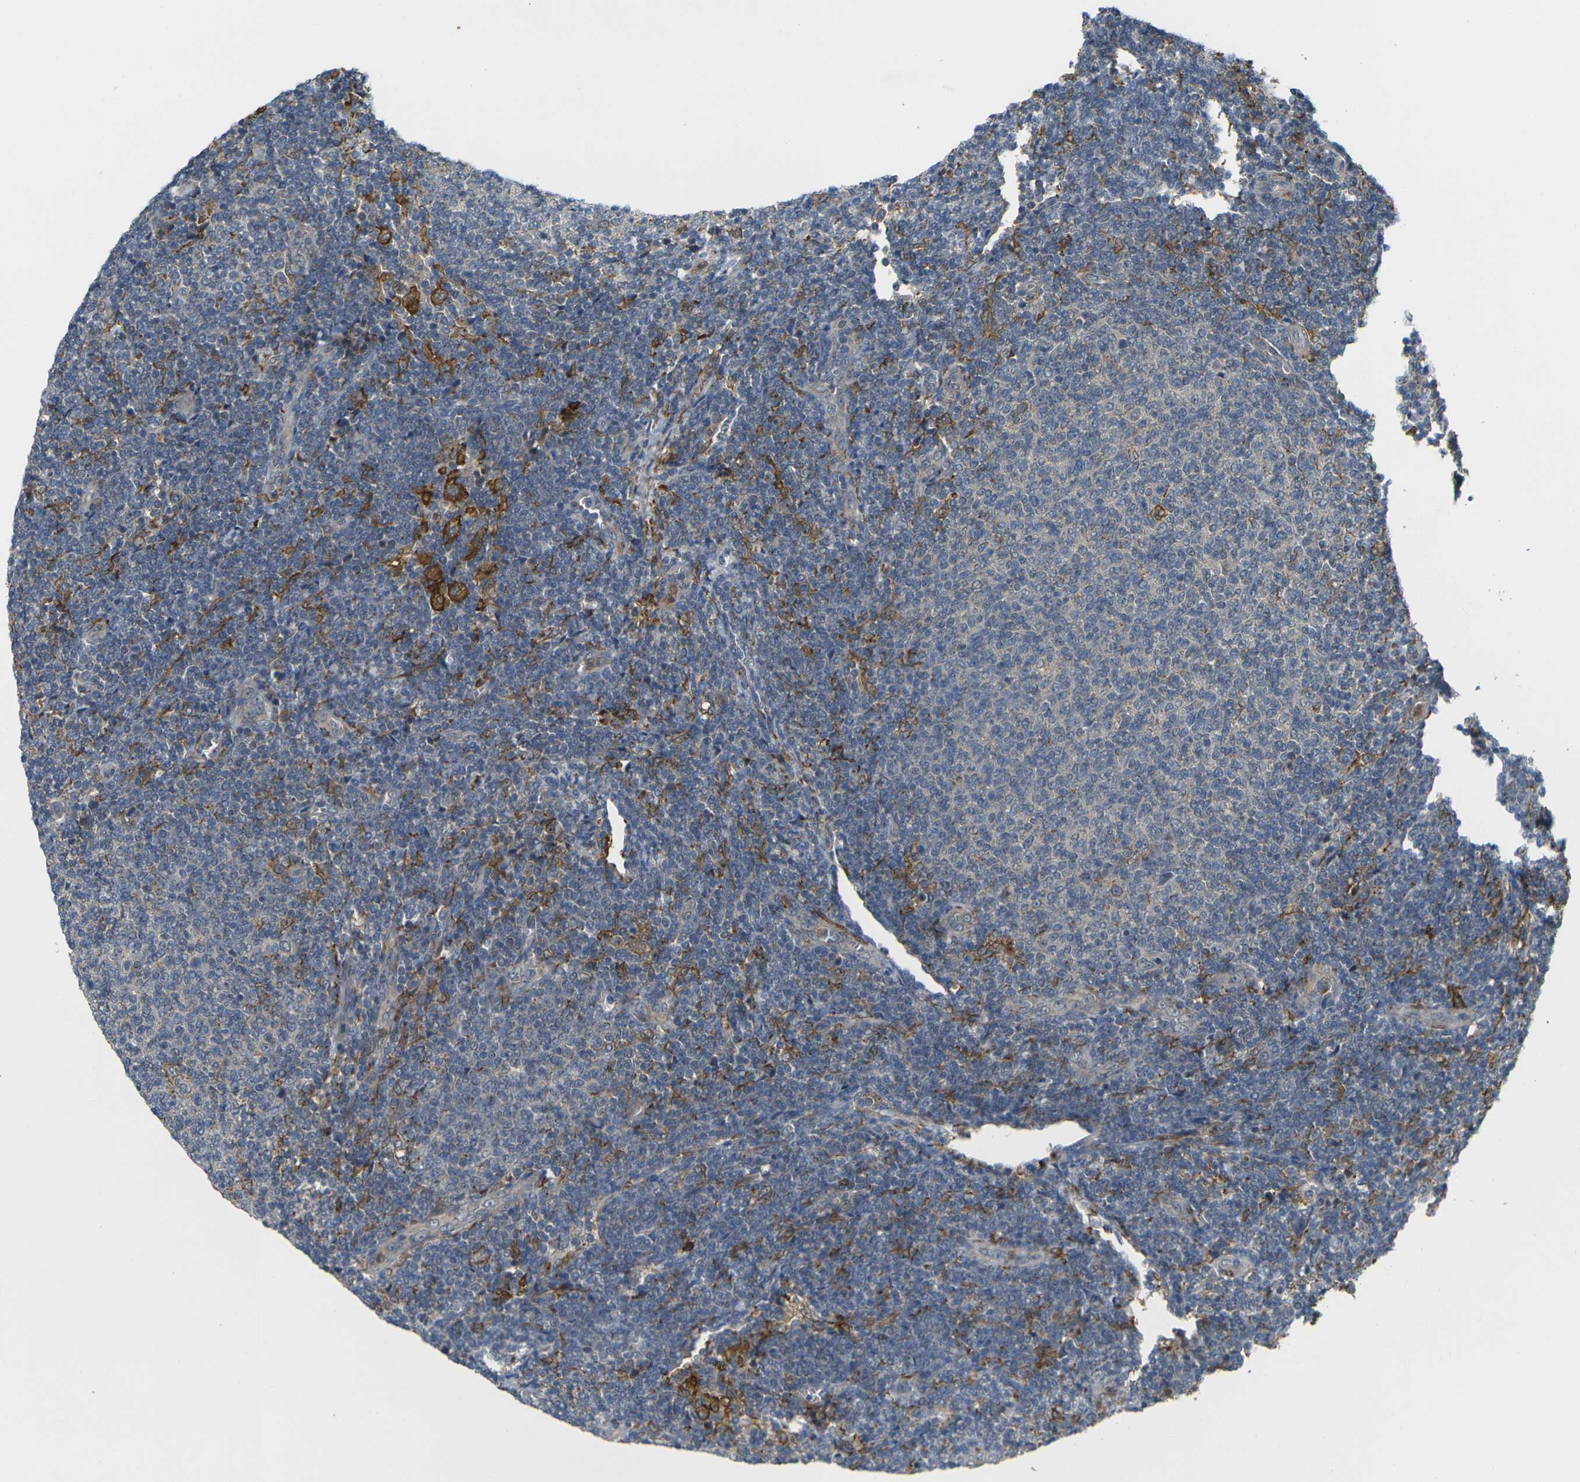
{"staining": {"intensity": "negative", "quantity": "none", "location": "none"}, "tissue": "lymphoma", "cell_type": "Tumor cells", "image_type": "cancer", "snomed": [{"axis": "morphology", "description": "Malignant lymphoma, non-Hodgkin's type, Low grade"}, {"axis": "topography", "description": "Lymph node"}], "caption": "Immunohistochemistry (IHC) of human malignant lymphoma, non-Hodgkin's type (low-grade) demonstrates no expression in tumor cells.", "gene": "PIGL", "patient": {"sex": "male", "age": 66}}